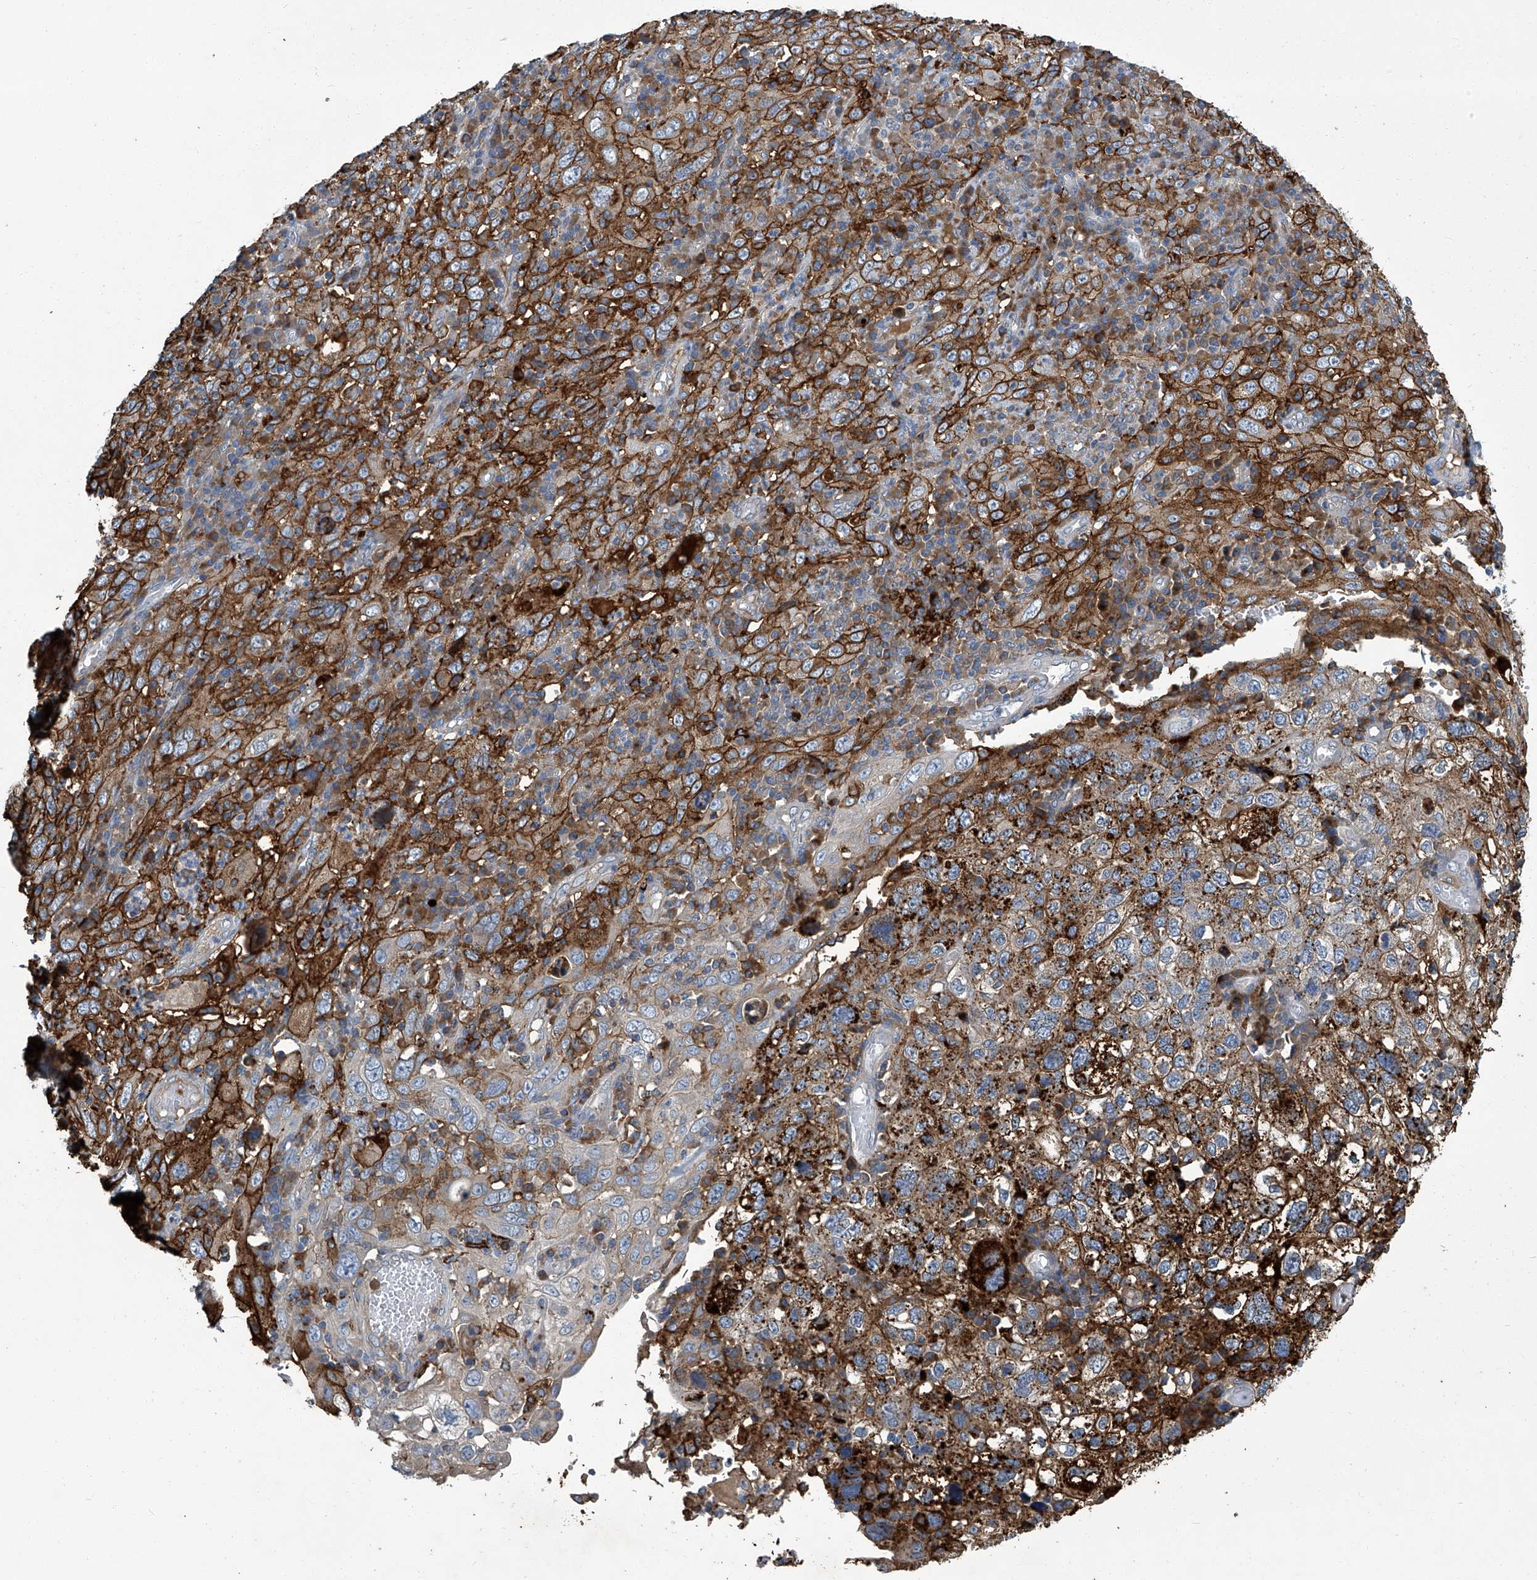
{"staining": {"intensity": "strong", "quantity": ">75%", "location": "cytoplasmic/membranous"}, "tissue": "cervical cancer", "cell_type": "Tumor cells", "image_type": "cancer", "snomed": [{"axis": "morphology", "description": "Squamous cell carcinoma, NOS"}, {"axis": "topography", "description": "Cervix"}], "caption": "The image reveals a brown stain indicating the presence of a protein in the cytoplasmic/membranous of tumor cells in squamous cell carcinoma (cervical). (Brightfield microscopy of DAB IHC at high magnification).", "gene": "FAM167A", "patient": {"sex": "female", "age": 46}}